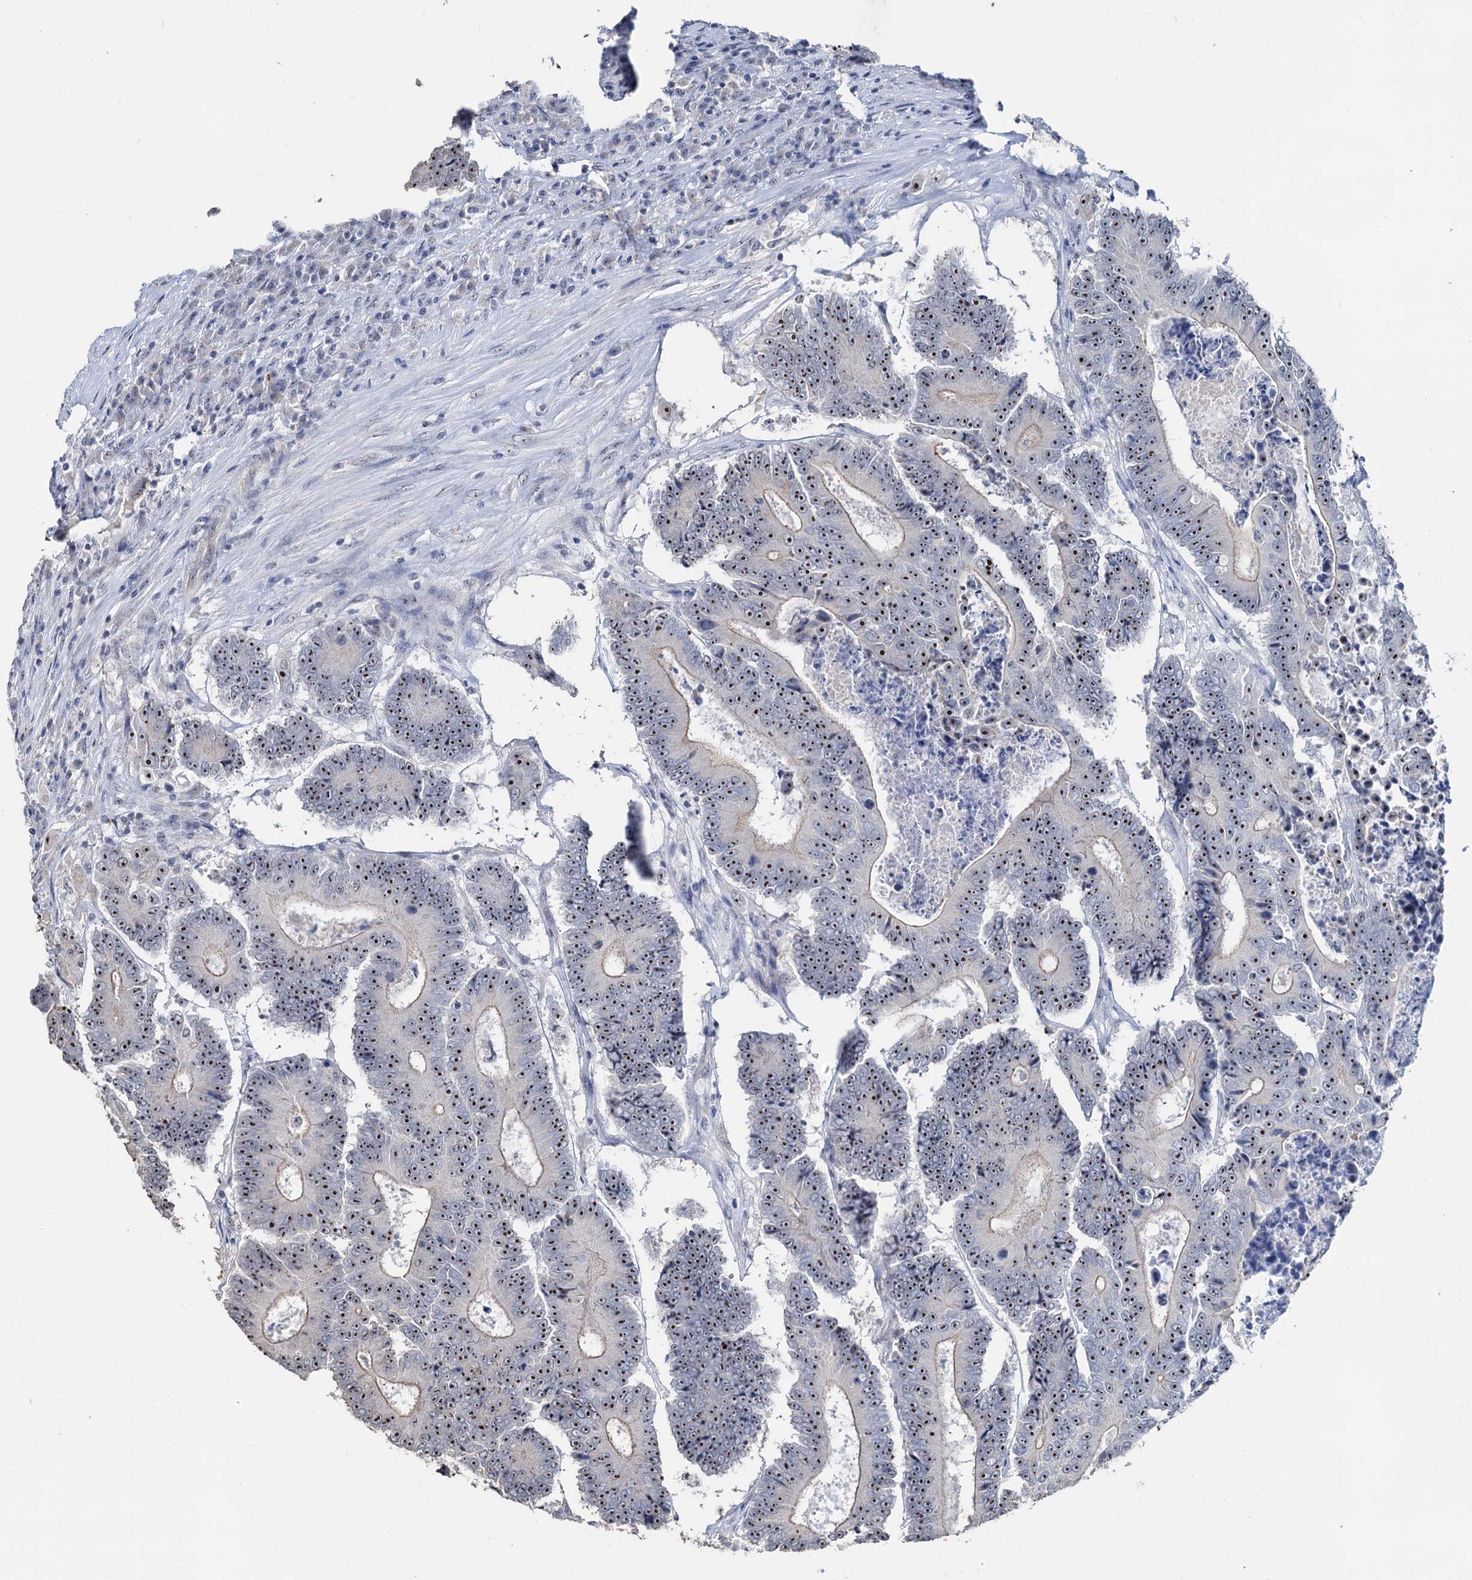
{"staining": {"intensity": "moderate", "quantity": ">75%", "location": "nuclear"}, "tissue": "colorectal cancer", "cell_type": "Tumor cells", "image_type": "cancer", "snomed": [{"axis": "morphology", "description": "Adenocarcinoma, NOS"}, {"axis": "topography", "description": "Colon"}], "caption": "This photomicrograph demonstrates adenocarcinoma (colorectal) stained with immunohistochemistry (IHC) to label a protein in brown. The nuclear of tumor cells show moderate positivity for the protein. Nuclei are counter-stained blue.", "gene": "C2CD3", "patient": {"sex": "male", "age": 83}}